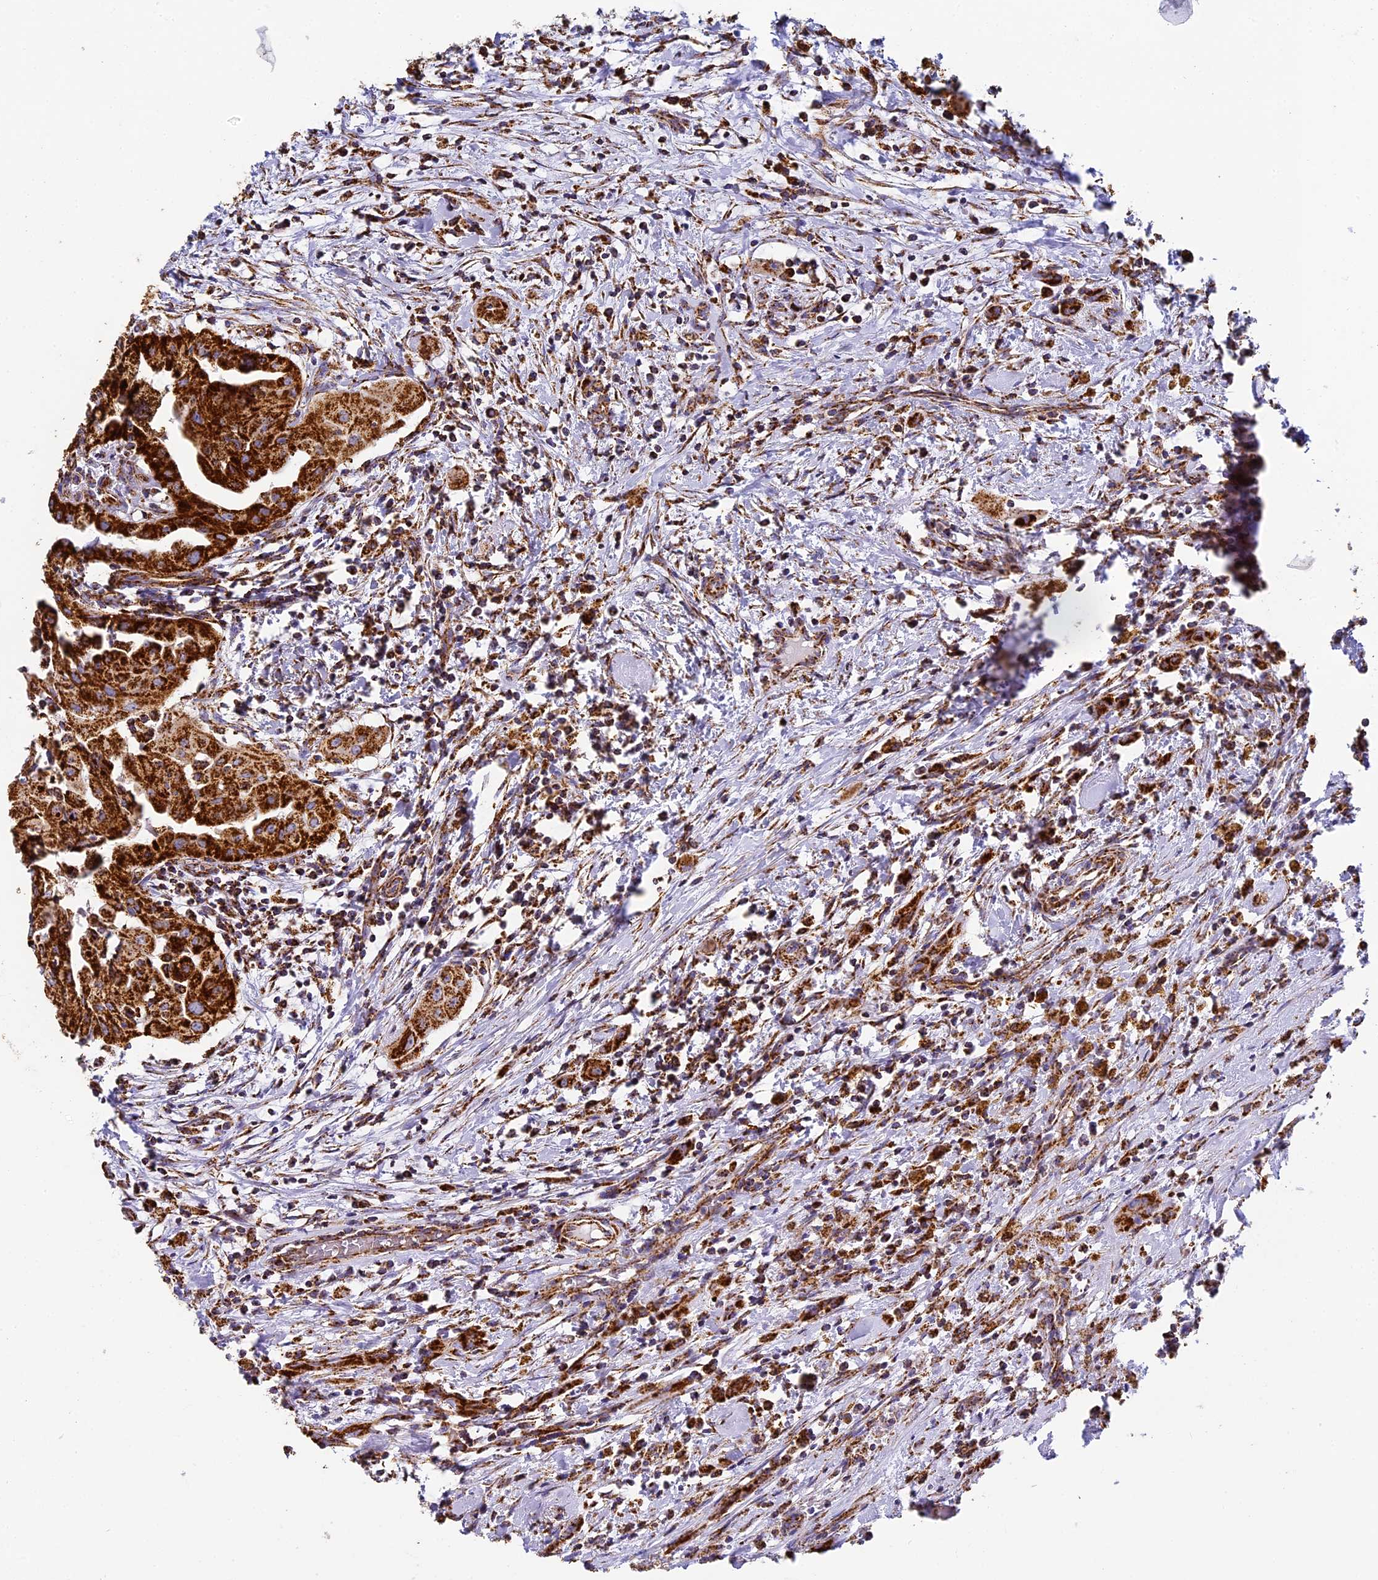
{"staining": {"intensity": "strong", "quantity": ">75%", "location": "cytoplasmic/membranous"}, "tissue": "thyroid cancer", "cell_type": "Tumor cells", "image_type": "cancer", "snomed": [{"axis": "morphology", "description": "Papillary adenocarcinoma, NOS"}, {"axis": "topography", "description": "Thyroid gland"}], "caption": "Protein expression analysis of thyroid papillary adenocarcinoma exhibits strong cytoplasmic/membranous staining in approximately >75% of tumor cells.", "gene": "STK17A", "patient": {"sex": "female", "age": 59}}